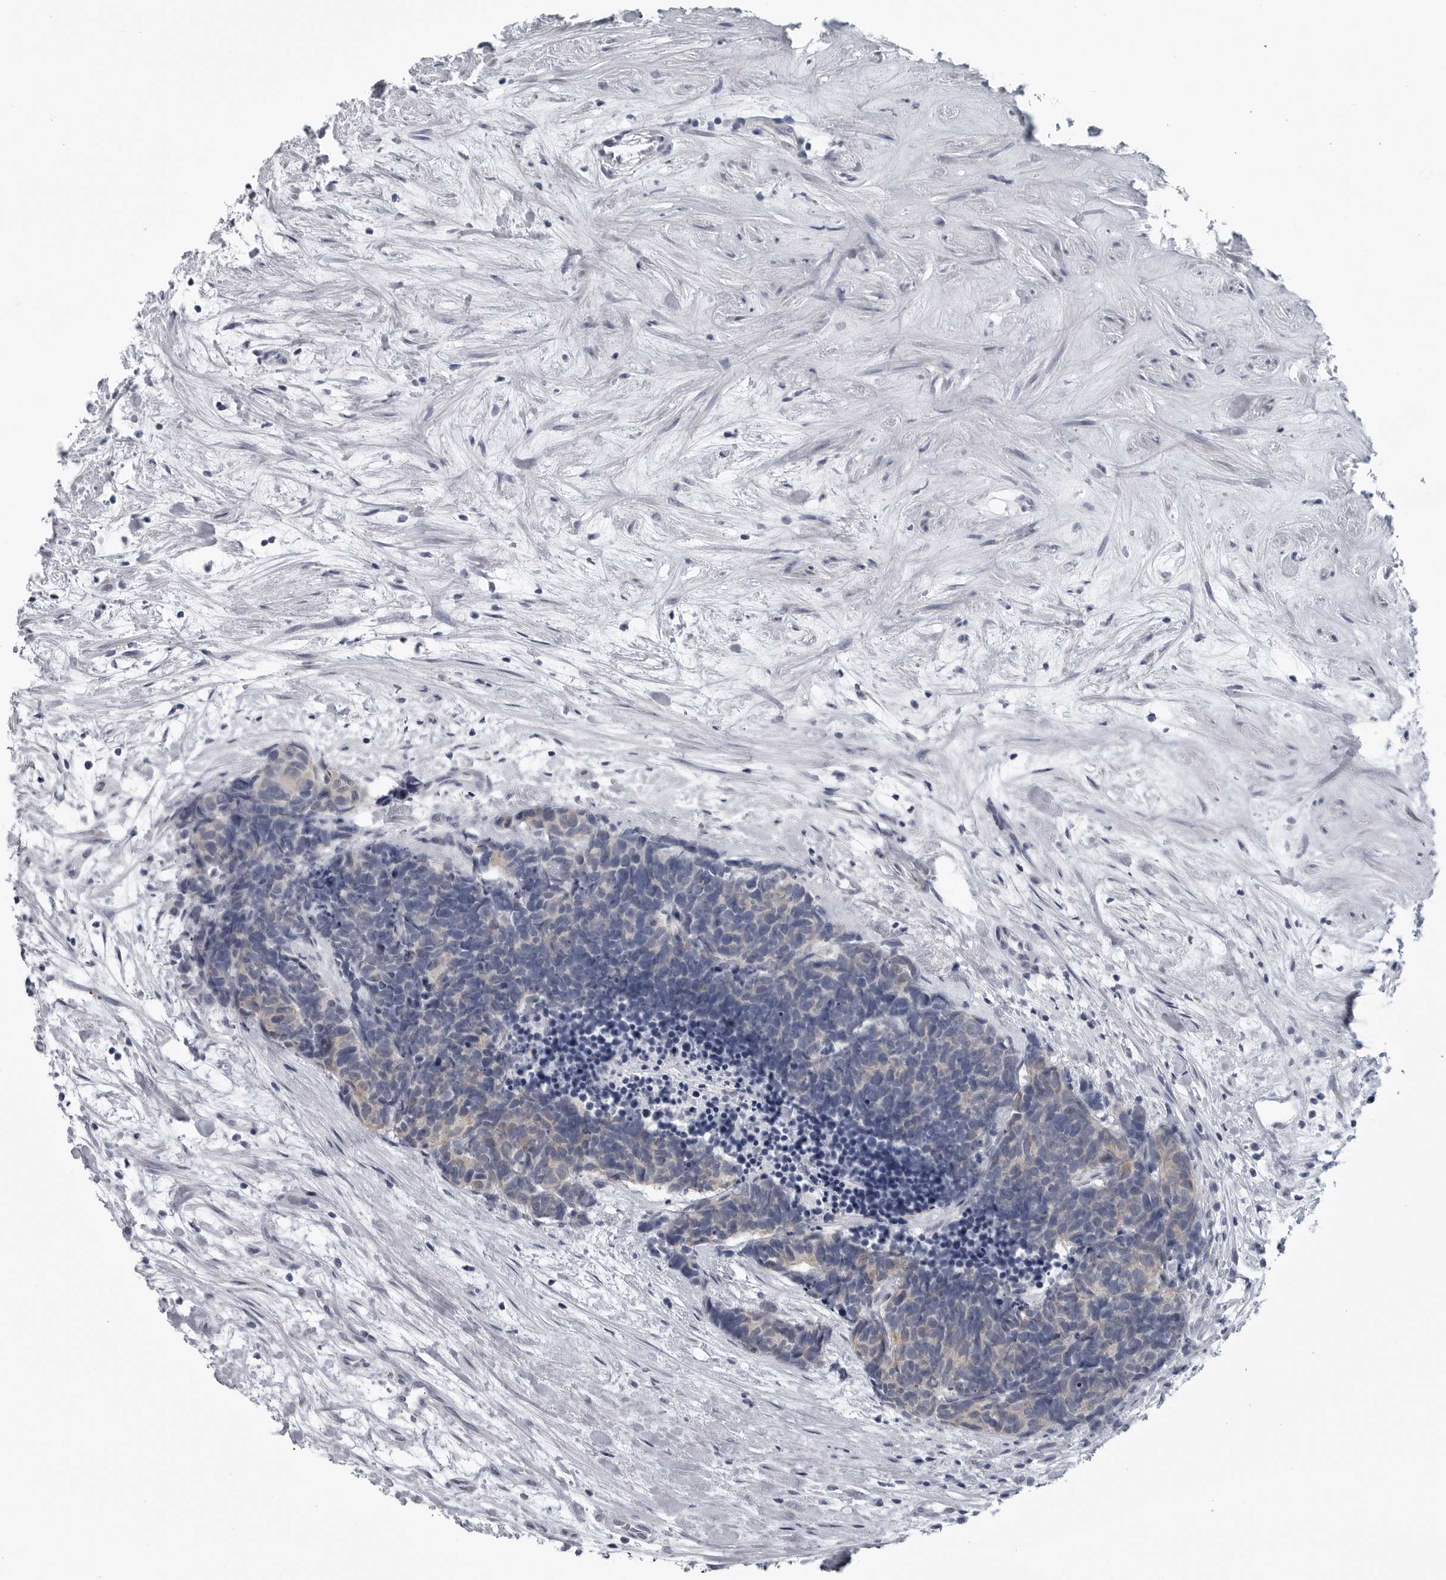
{"staining": {"intensity": "negative", "quantity": "none", "location": "none"}, "tissue": "carcinoid", "cell_type": "Tumor cells", "image_type": "cancer", "snomed": [{"axis": "morphology", "description": "Carcinoma, NOS"}, {"axis": "morphology", "description": "Carcinoid, malignant, NOS"}, {"axis": "topography", "description": "Urinary bladder"}], "caption": "Tumor cells are negative for protein expression in human carcinoma. (Immunohistochemistry, brightfield microscopy, high magnification).", "gene": "MYOC", "patient": {"sex": "male", "age": 57}}